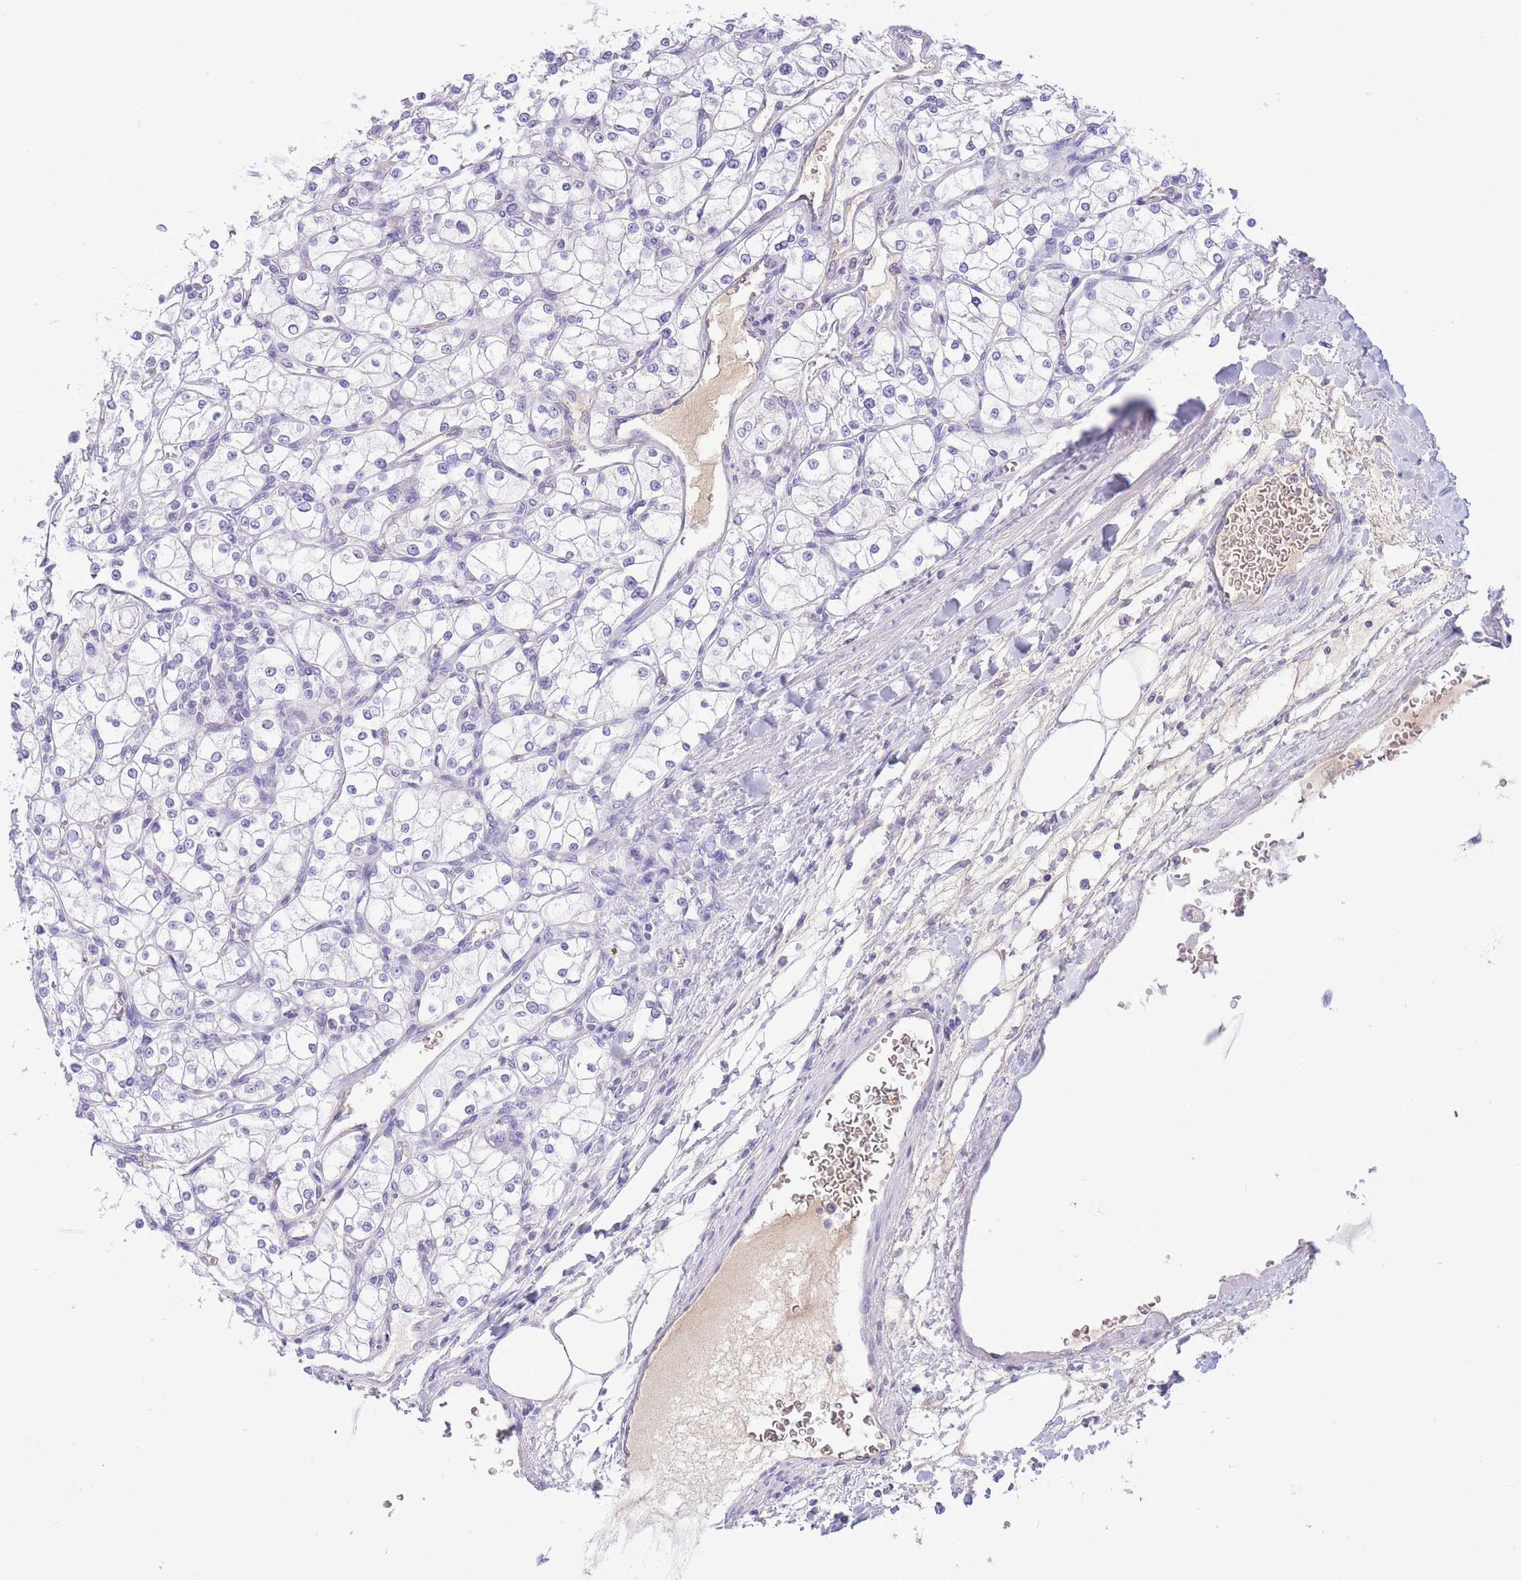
{"staining": {"intensity": "negative", "quantity": "none", "location": "none"}, "tissue": "renal cancer", "cell_type": "Tumor cells", "image_type": "cancer", "snomed": [{"axis": "morphology", "description": "Adenocarcinoma, NOS"}, {"axis": "topography", "description": "Kidney"}], "caption": "This micrograph is of renal cancer (adenocarcinoma) stained with immunohistochemistry (IHC) to label a protein in brown with the nuclei are counter-stained blue. There is no staining in tumor cells. (DAB (3,3'-diaminobenzidine) IHC visualized using brightfield microscopy, high magnification).", "gene": "ASAP3", "patient": {"sex": "male", "age": 80}}